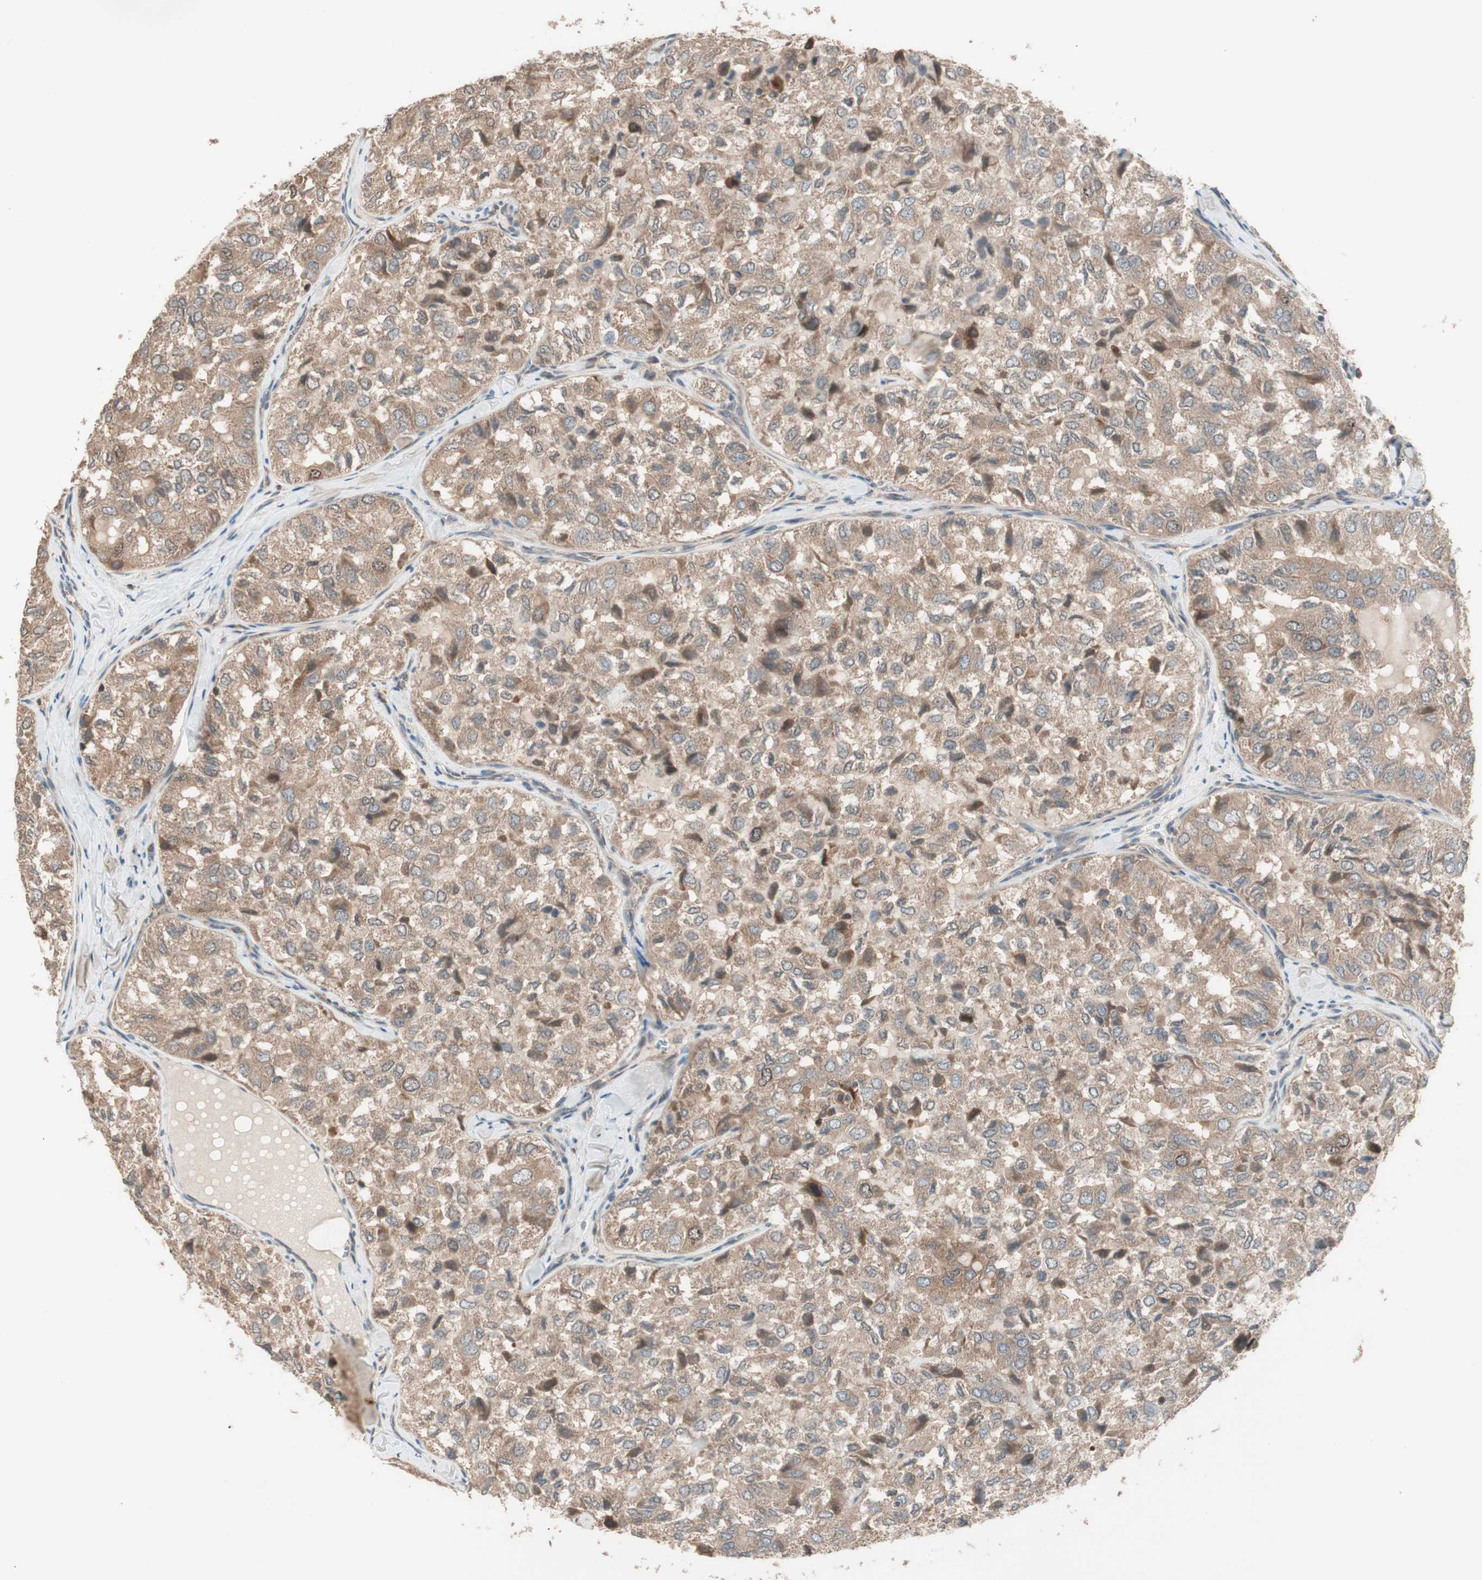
{"staining": {"intensity": "weak", "quantity": ">75%", "location": "cytoplasmic/membranous"}, "tissue": "thyroid cancer", "cell_type": "Tumor cells", "image_type": "cancer", "snomed": [{"axis": "morphology", "description": "Follicular adenoma carcinoma, NOS"}, {"axis": "topography", "description": "Thyroid gland"}], "caption": "Immunohistochemistry of thyroid follicular adenoma carcinoma reveals low levels of weak cytoplasmic/membranous positivity in about >75% of tumor cells.", "gene": "ATP6AP2", "patient": {"sex": "male", "age": 75}}